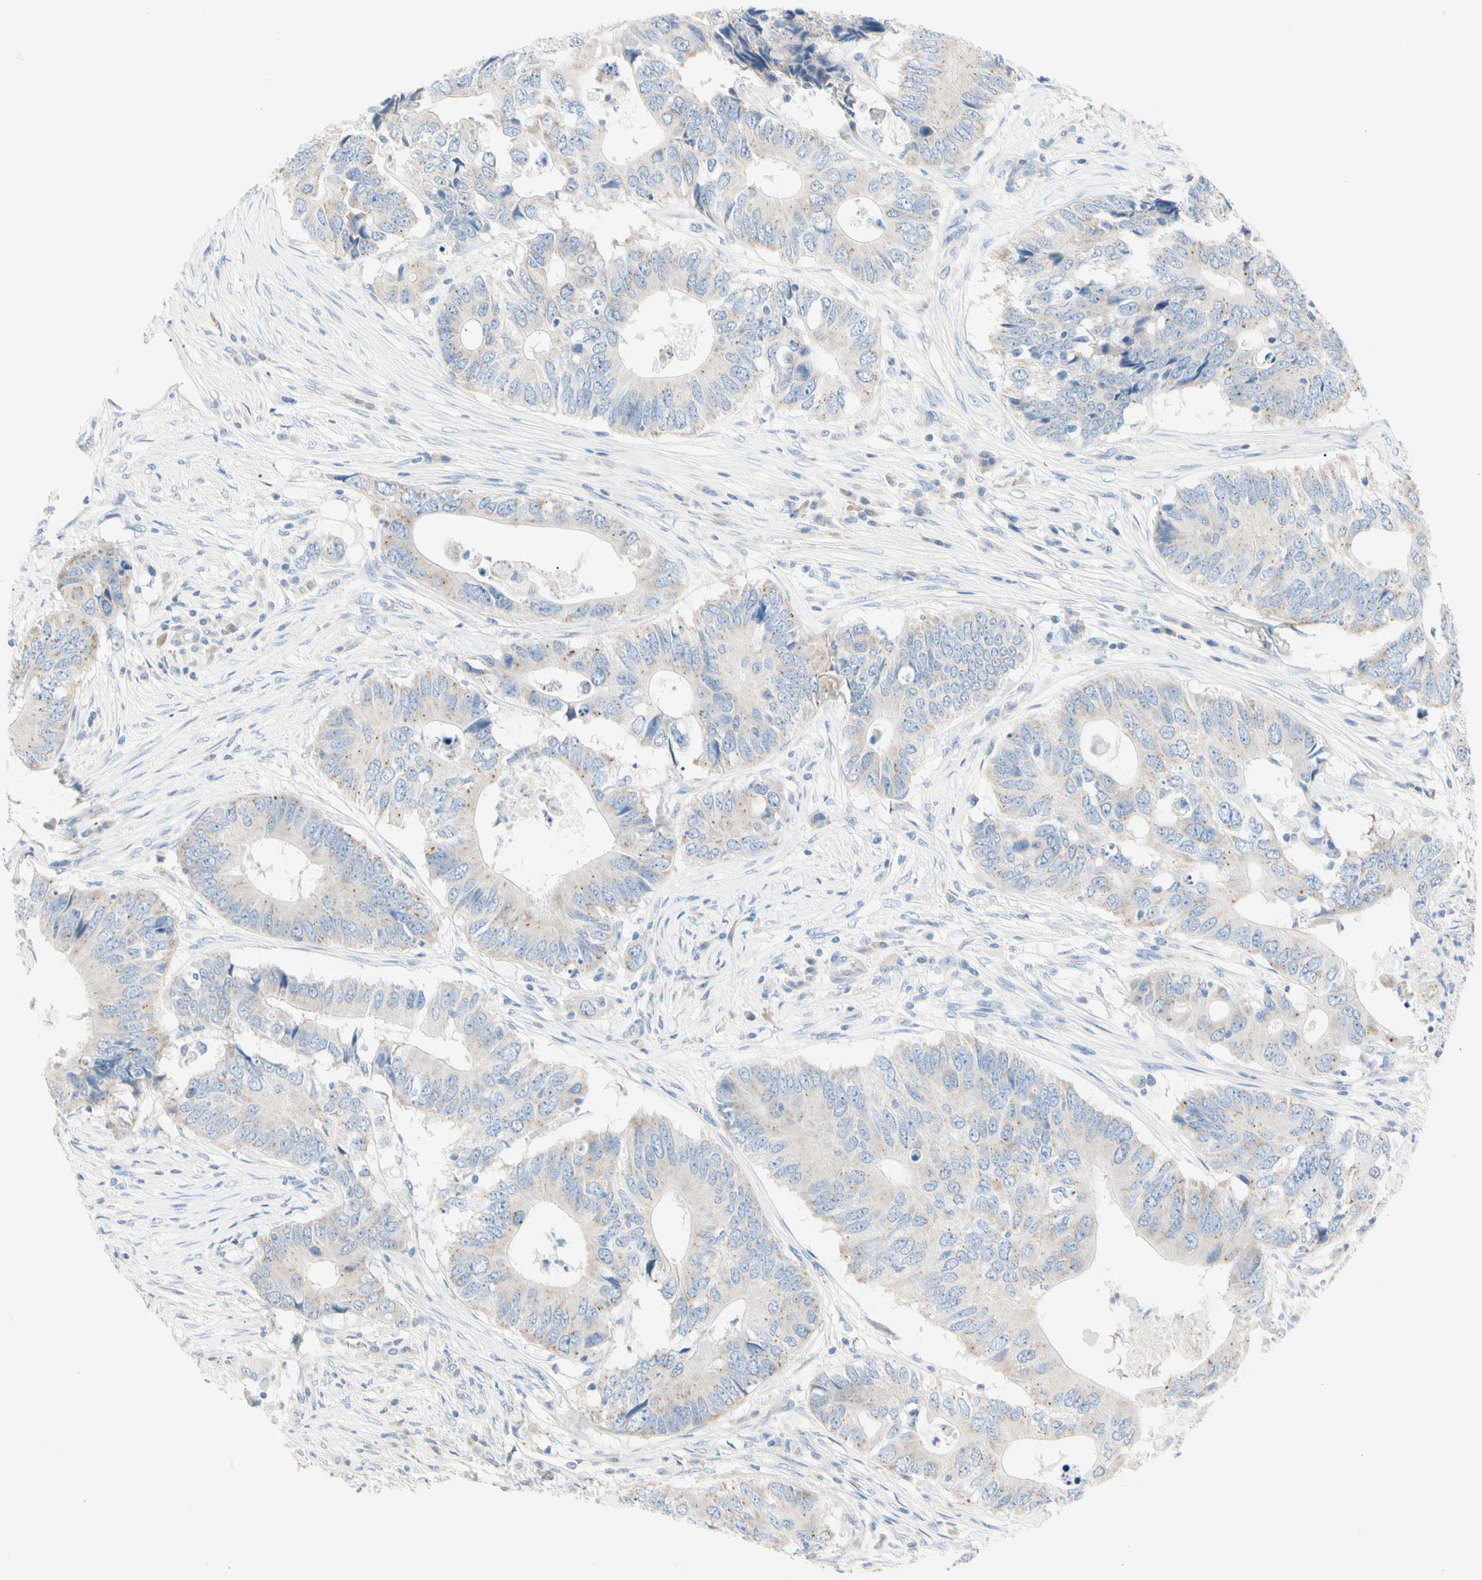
{"staining": {"intensity": "weak", "quantity": "<25%", "location": "cytoplasmic/membranous"}, "tissue": "colorectal cancer", "cell_type": "Tumor cells", "image_type": "cancer", "snomed": [{"axis": "morphology", "description": "Adenocarcinoma, NOS"}, {"axis": "topography", "description": "Colon"}], "caption": "Colorectal cancer (adenocarcinoma) stained for a protein using immunohistochemistry demonstrates no expression tumor cells.", "gene": "ALDH18A1", "patient": {"sex": "male", "age": 71}}